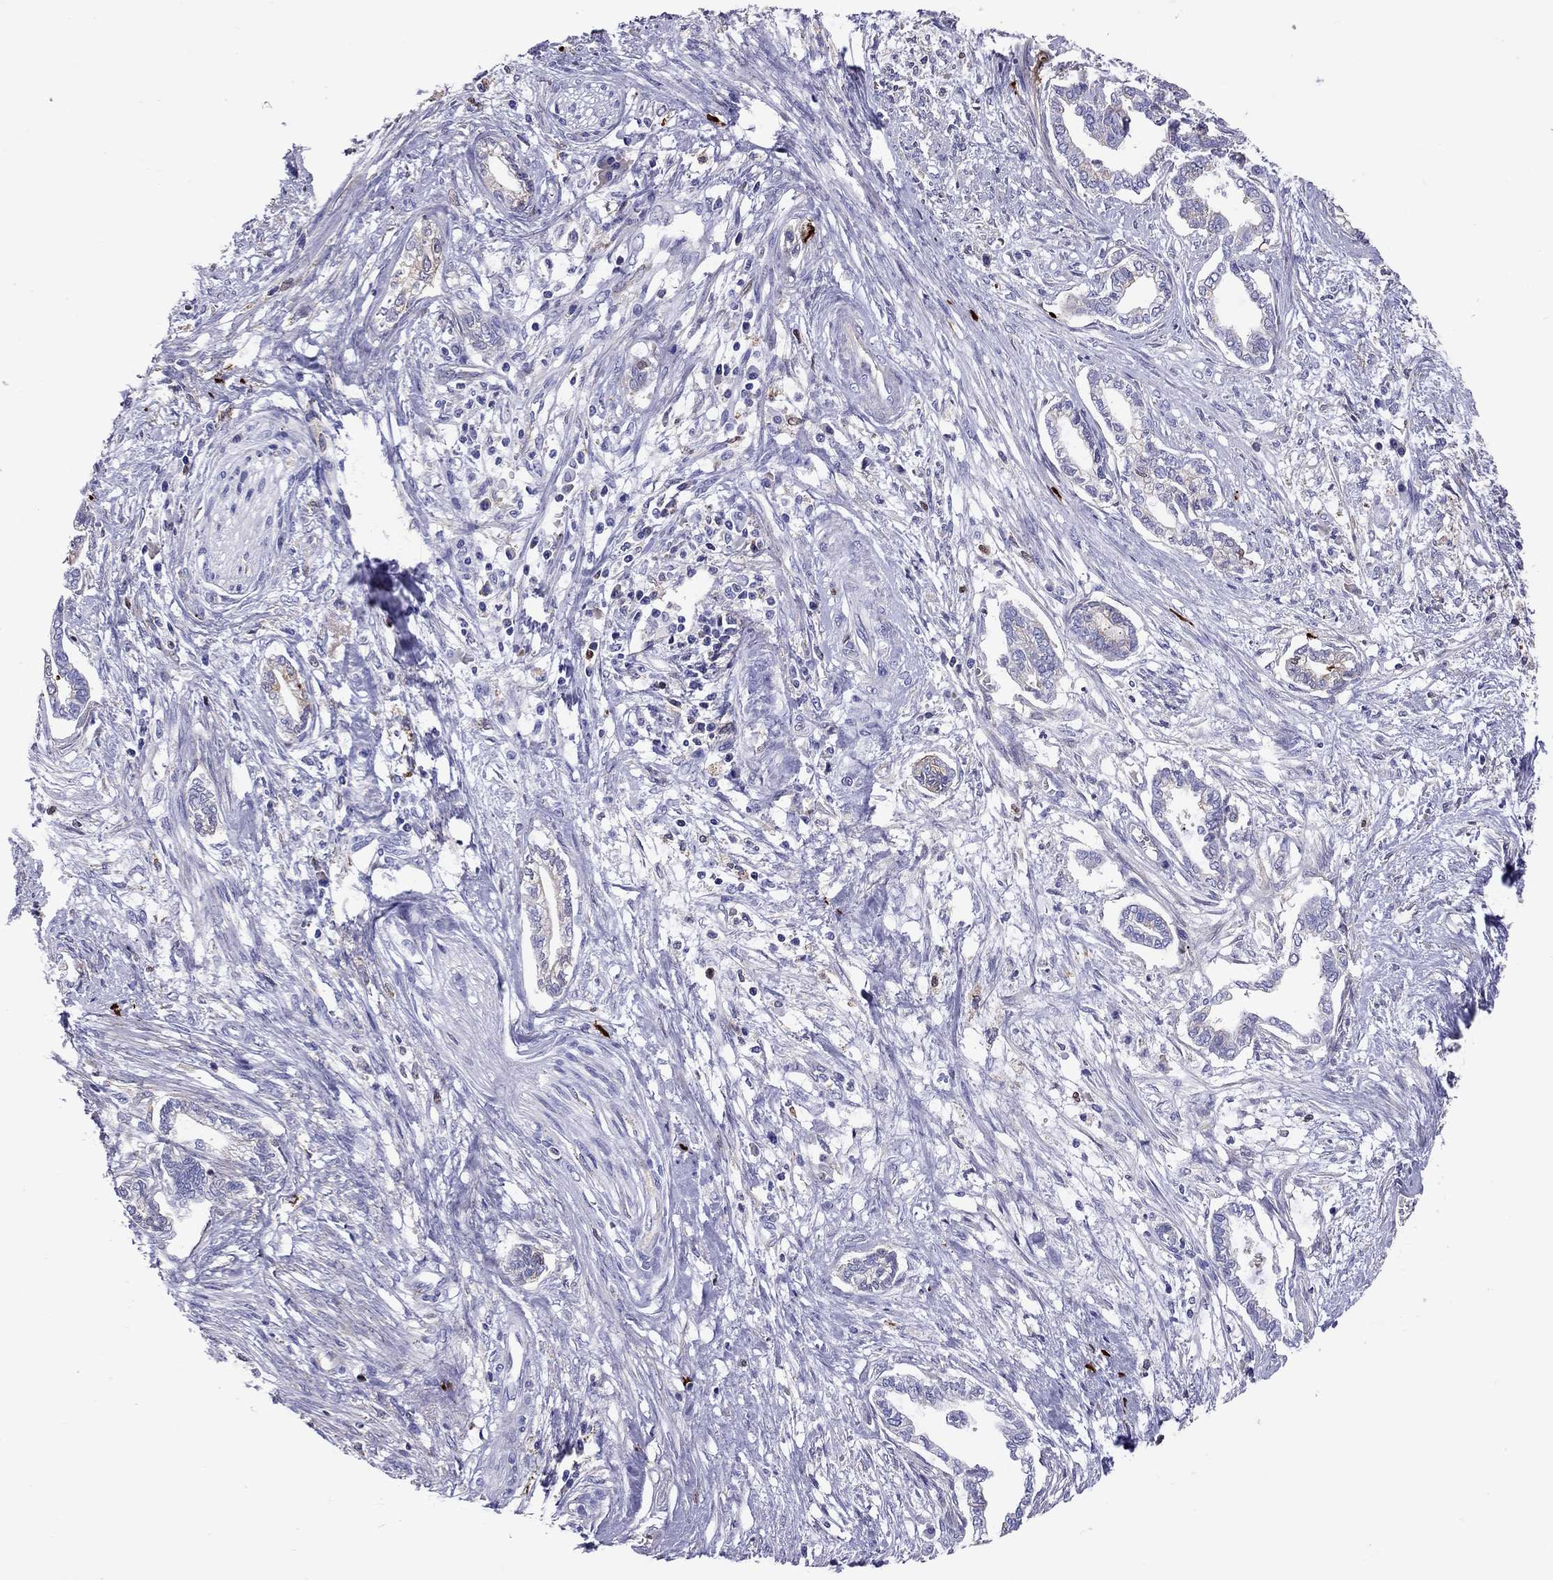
{"staining": {"intensity": "weak", "quantity": "<25%", "location": "cytoplasmic/membranous"}, "tissue": "cervical cancer", "cell_type": "Tumor cells", "image_type": "cancer", "snomed": [{"axis": "morphology", "description": "Adenocarcinoma, NOS"}, {"axis": "topography", "description": "Cervix"}], "caption": "Tumor cells show no significant protein positivity in adenocarcinoma (cervical).", "gene": "SERPINA3", "patient": {"sex": "female", "age": 62}}